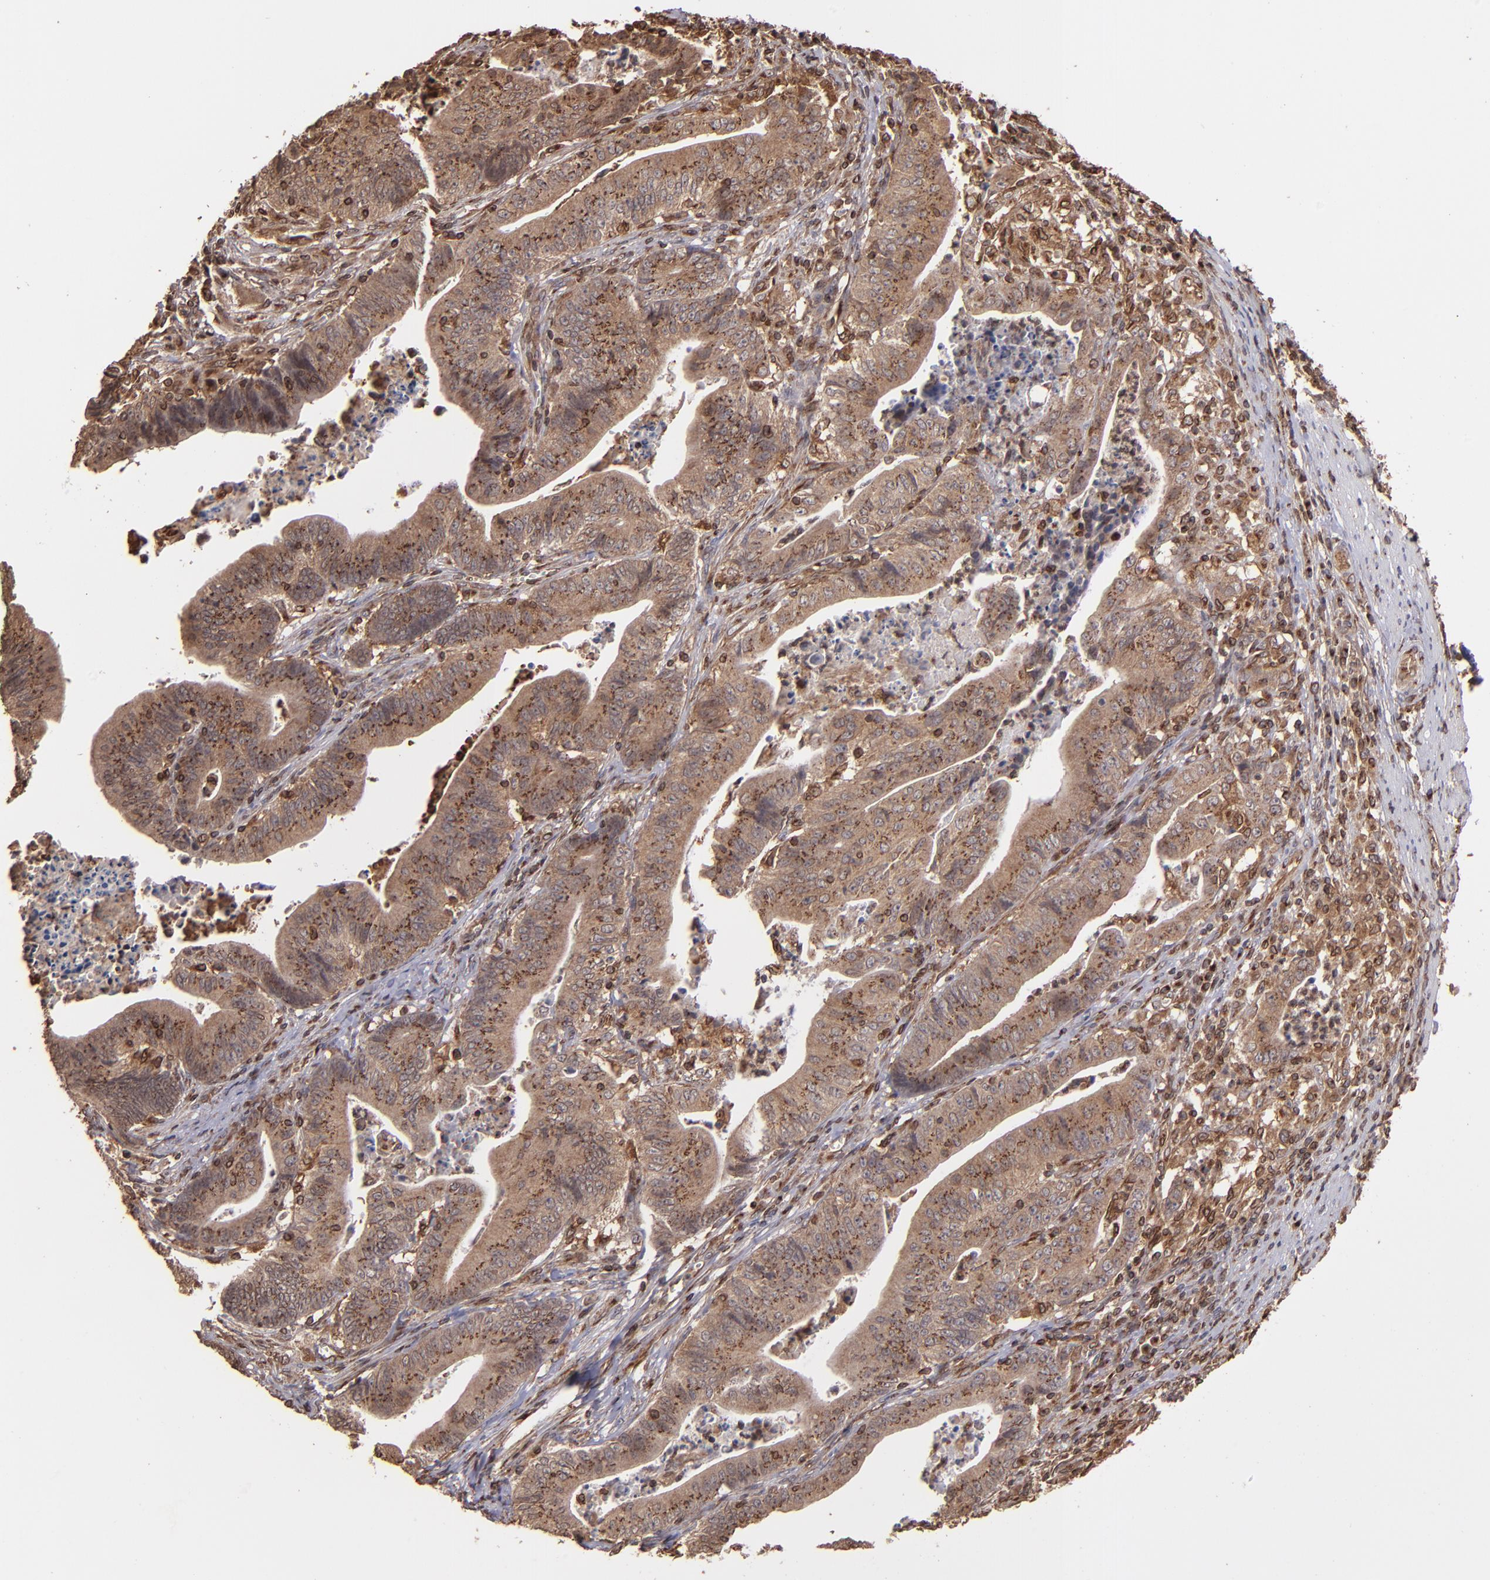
{"staining": {"intensity": "strong", "quantity": ">75%", "location": "cytoplasmic/membranous"}, "tissue": "stomach cancer", "cell_type": "Tumor cells", "image_type": "cancer", "snomed": [{"axis": "morphology", "description": "Adenocarcinoma, NOS"}, {"axis": "topography", "description": "Stomach, lower"}], "caption": "This is an image of immunohistochemistry staining of stomach cancer, which shows strong staining in the cytoplasmic/membranous of tumor cells.", "gene": "TRIP11", "patient": {"sex": "female", "age": 86}}